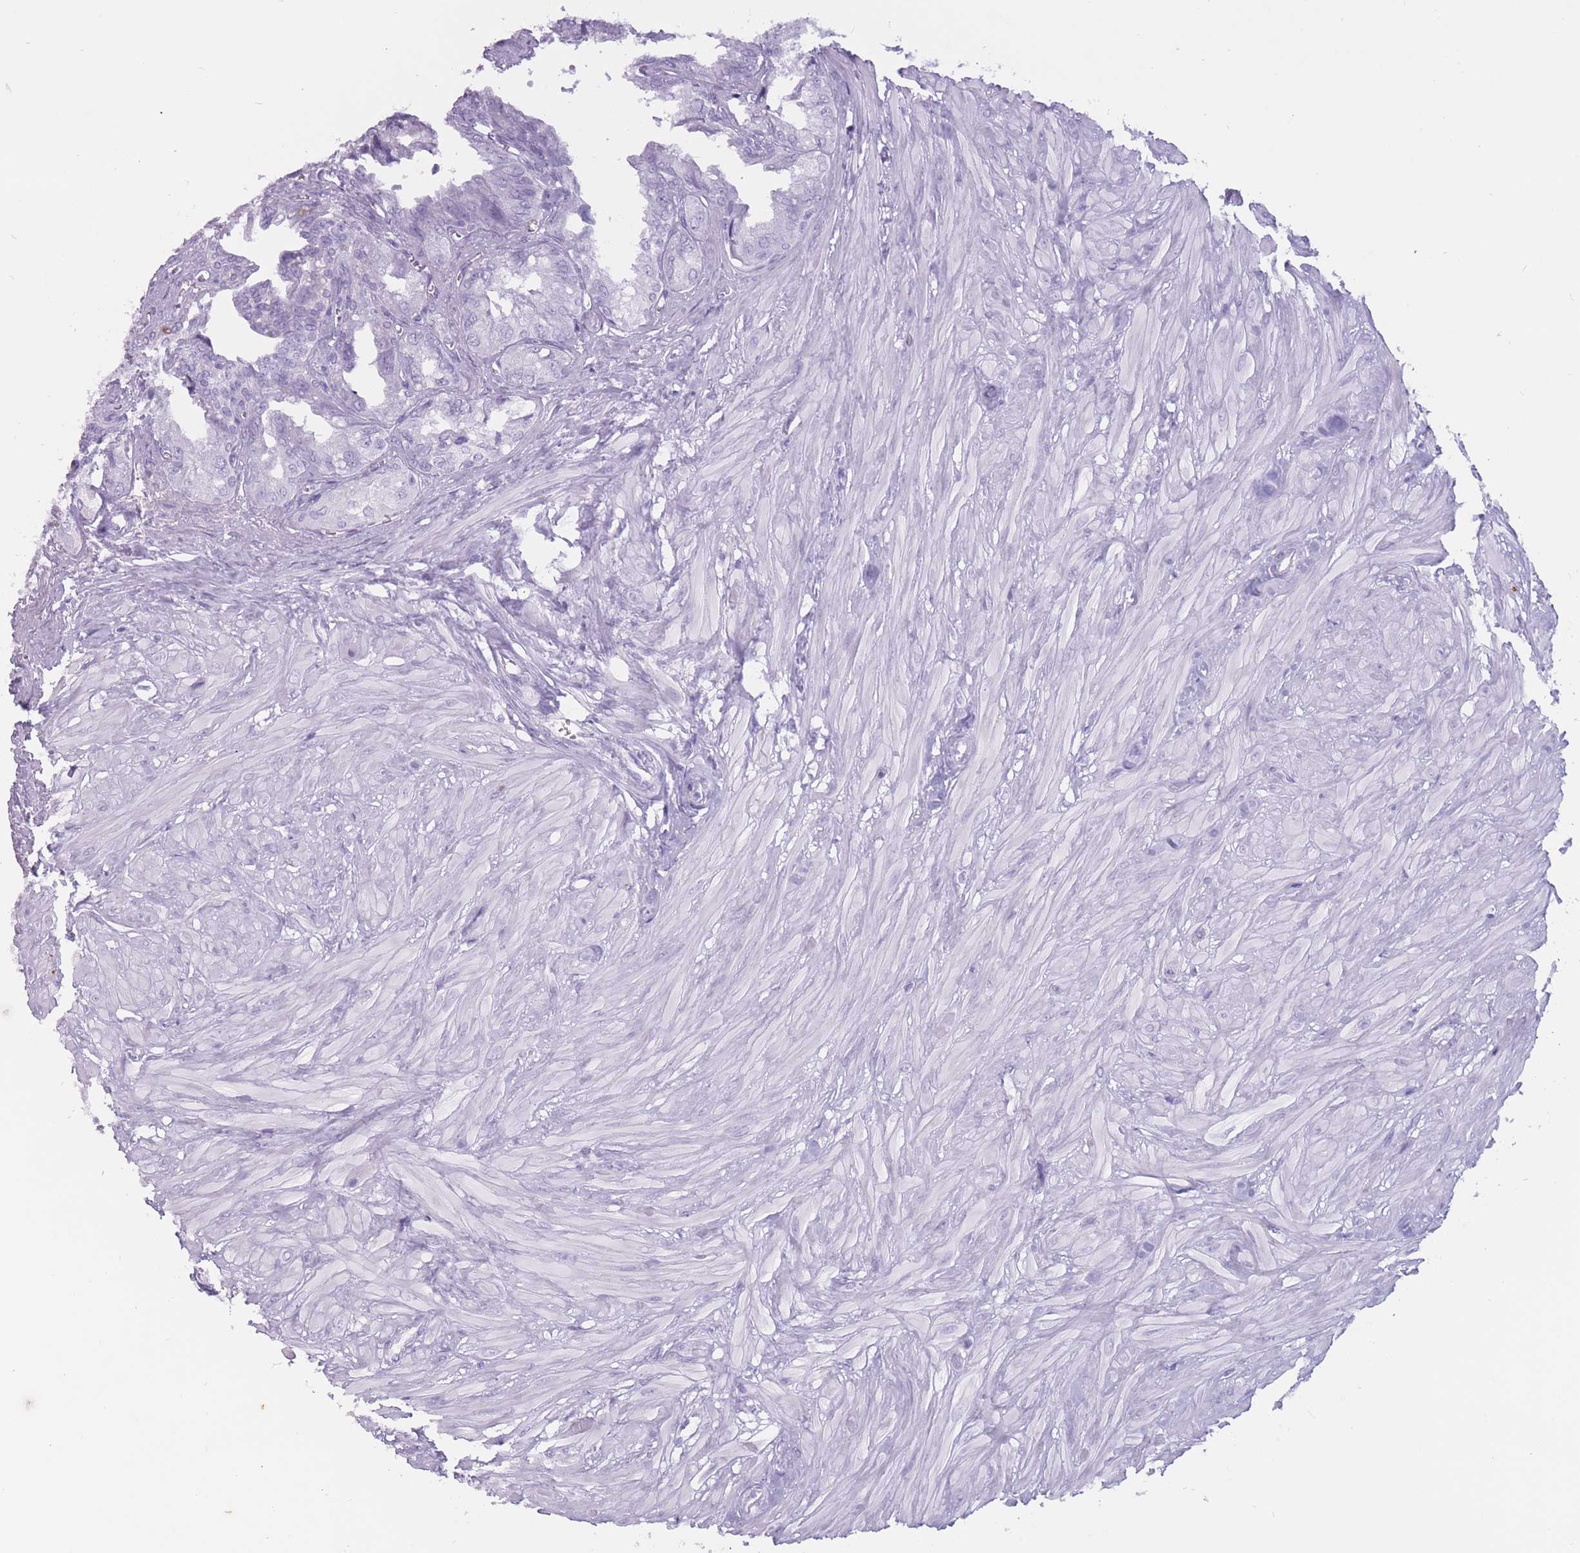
{"staining": {"intensity": "negative", "quantity": "none", "location": "none"}, "tissue": "seminal vesicle", "cell_type": "Glandular cells", "image_type": "normal", "snomed": [{"axis": "morphology", "description": "Normal tissue, NOS"}, {"axis": "topography", "description": "Seminal veicle"}], "caption": "Seminal vesicle stained for a protein using IHC shows no staining glandular cells.", "gene": "PNMA3", "patient": {"sex": "male", "age": 67}}